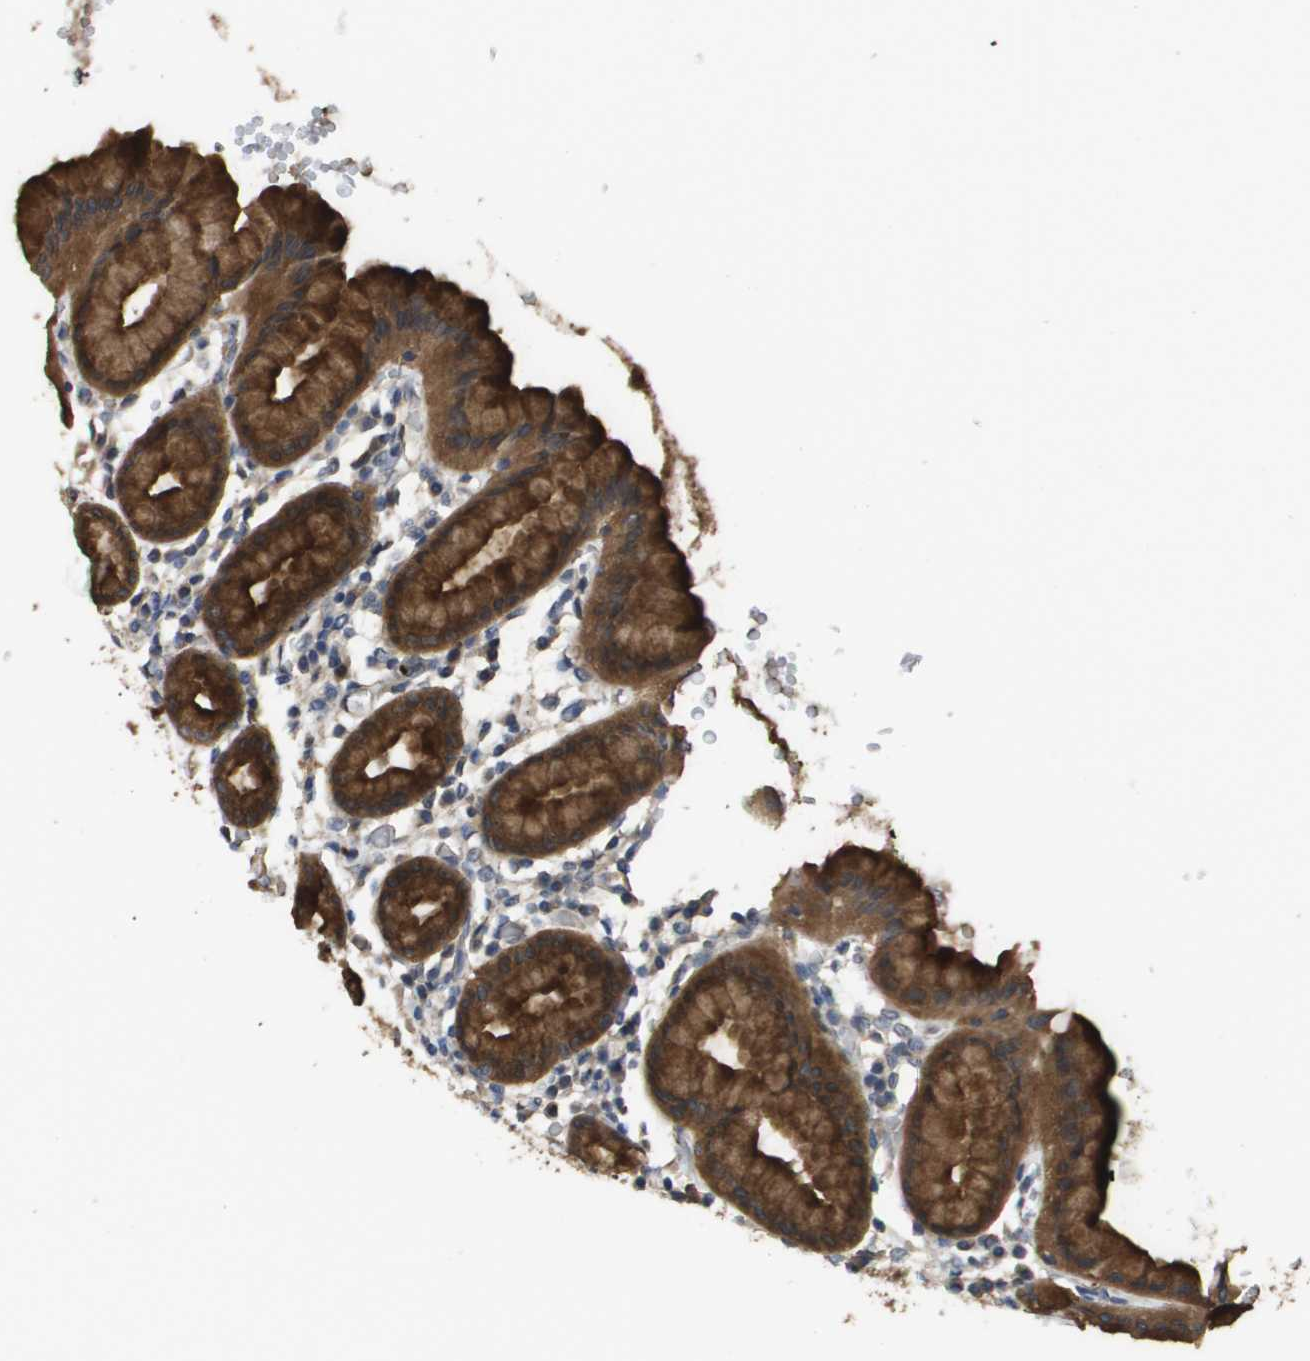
{"staining": {"intensity": "strong", "quantity": ">75%", "location": "cytoplasmic/membranous"}, "tissue": "stomach", "cell_type": "Glandular cells", "image_type": "normal", "snomed": [{"axis": "morphology", "description": "Normal tissue, NOS"}, {"axis": "topography", "description": "Stomach, upper"}], "caption": "Stomach stained with immunohistochemistry (IHC) reveals strong cytoplasmic/membranous expression in approximately >75% of glandular cells. (DAB (3,3'-diaminobenzidine) IHC, brown staining for protein, blue staining for nuclei).", "gene": "RAB27B", "patient": {"sex": "male", "age": 68}}